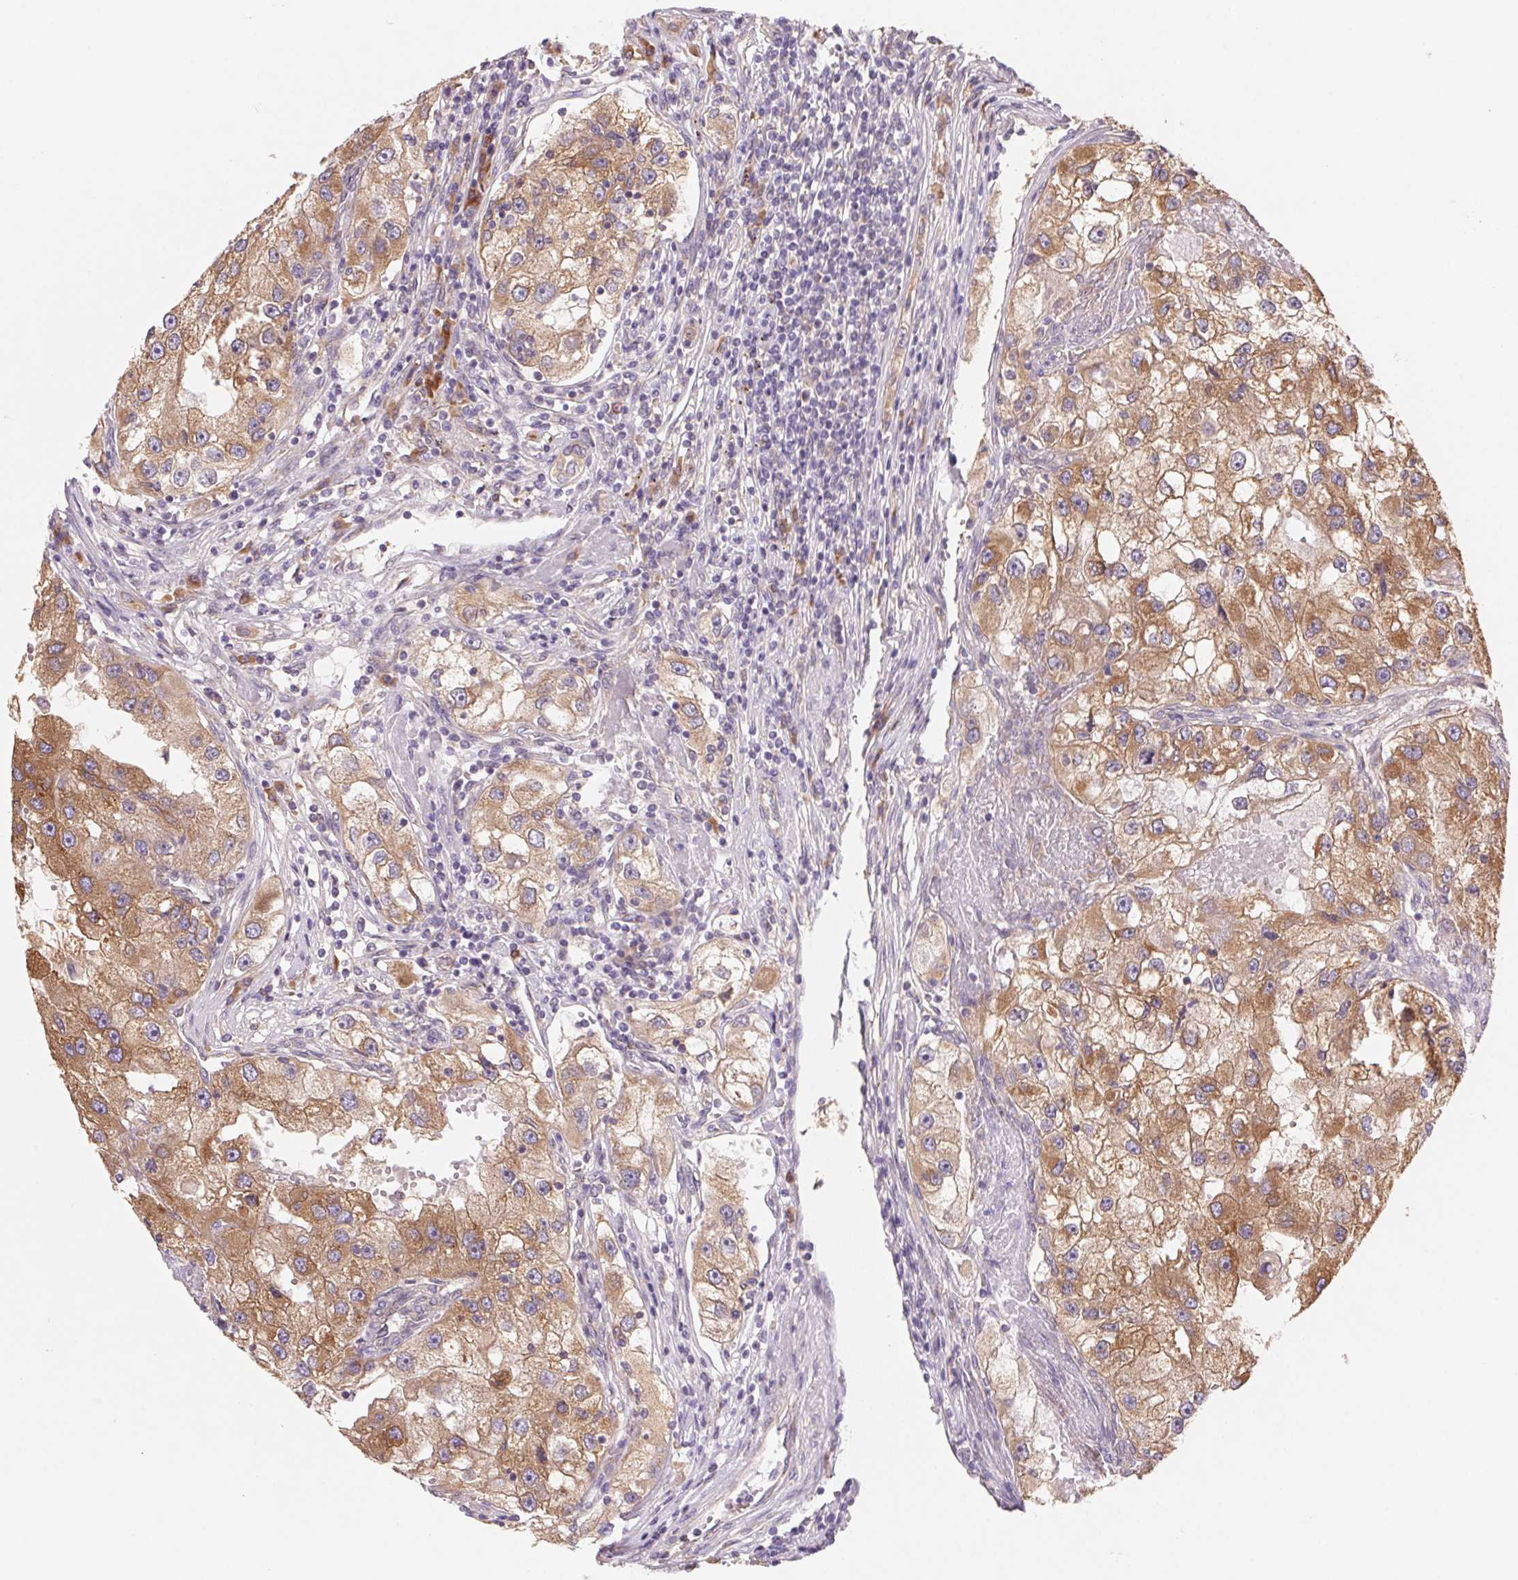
{"staining": {"intensity": "moderate", "quantity": ">75%", "location": "cytoplasmic/membranous"}, "tissue": "renal cancer", "cell_type": "Tumor cells", "image_type": "cancer", "snomed": [{"axis": "morphology", "description": "Adenocarcinoma, NOS"}, {"axis": "topography", "description": "Kidney"}], "caption": "Tumor cells display moderate cytoplasmic/membranous expression in about >75% of cells in adenocarcinoma (renal). (Brightfield microscopy of DAB IHC at high magnification).", "gene": "RAB1A", "patient": {"sex": "male", "age": 63}}